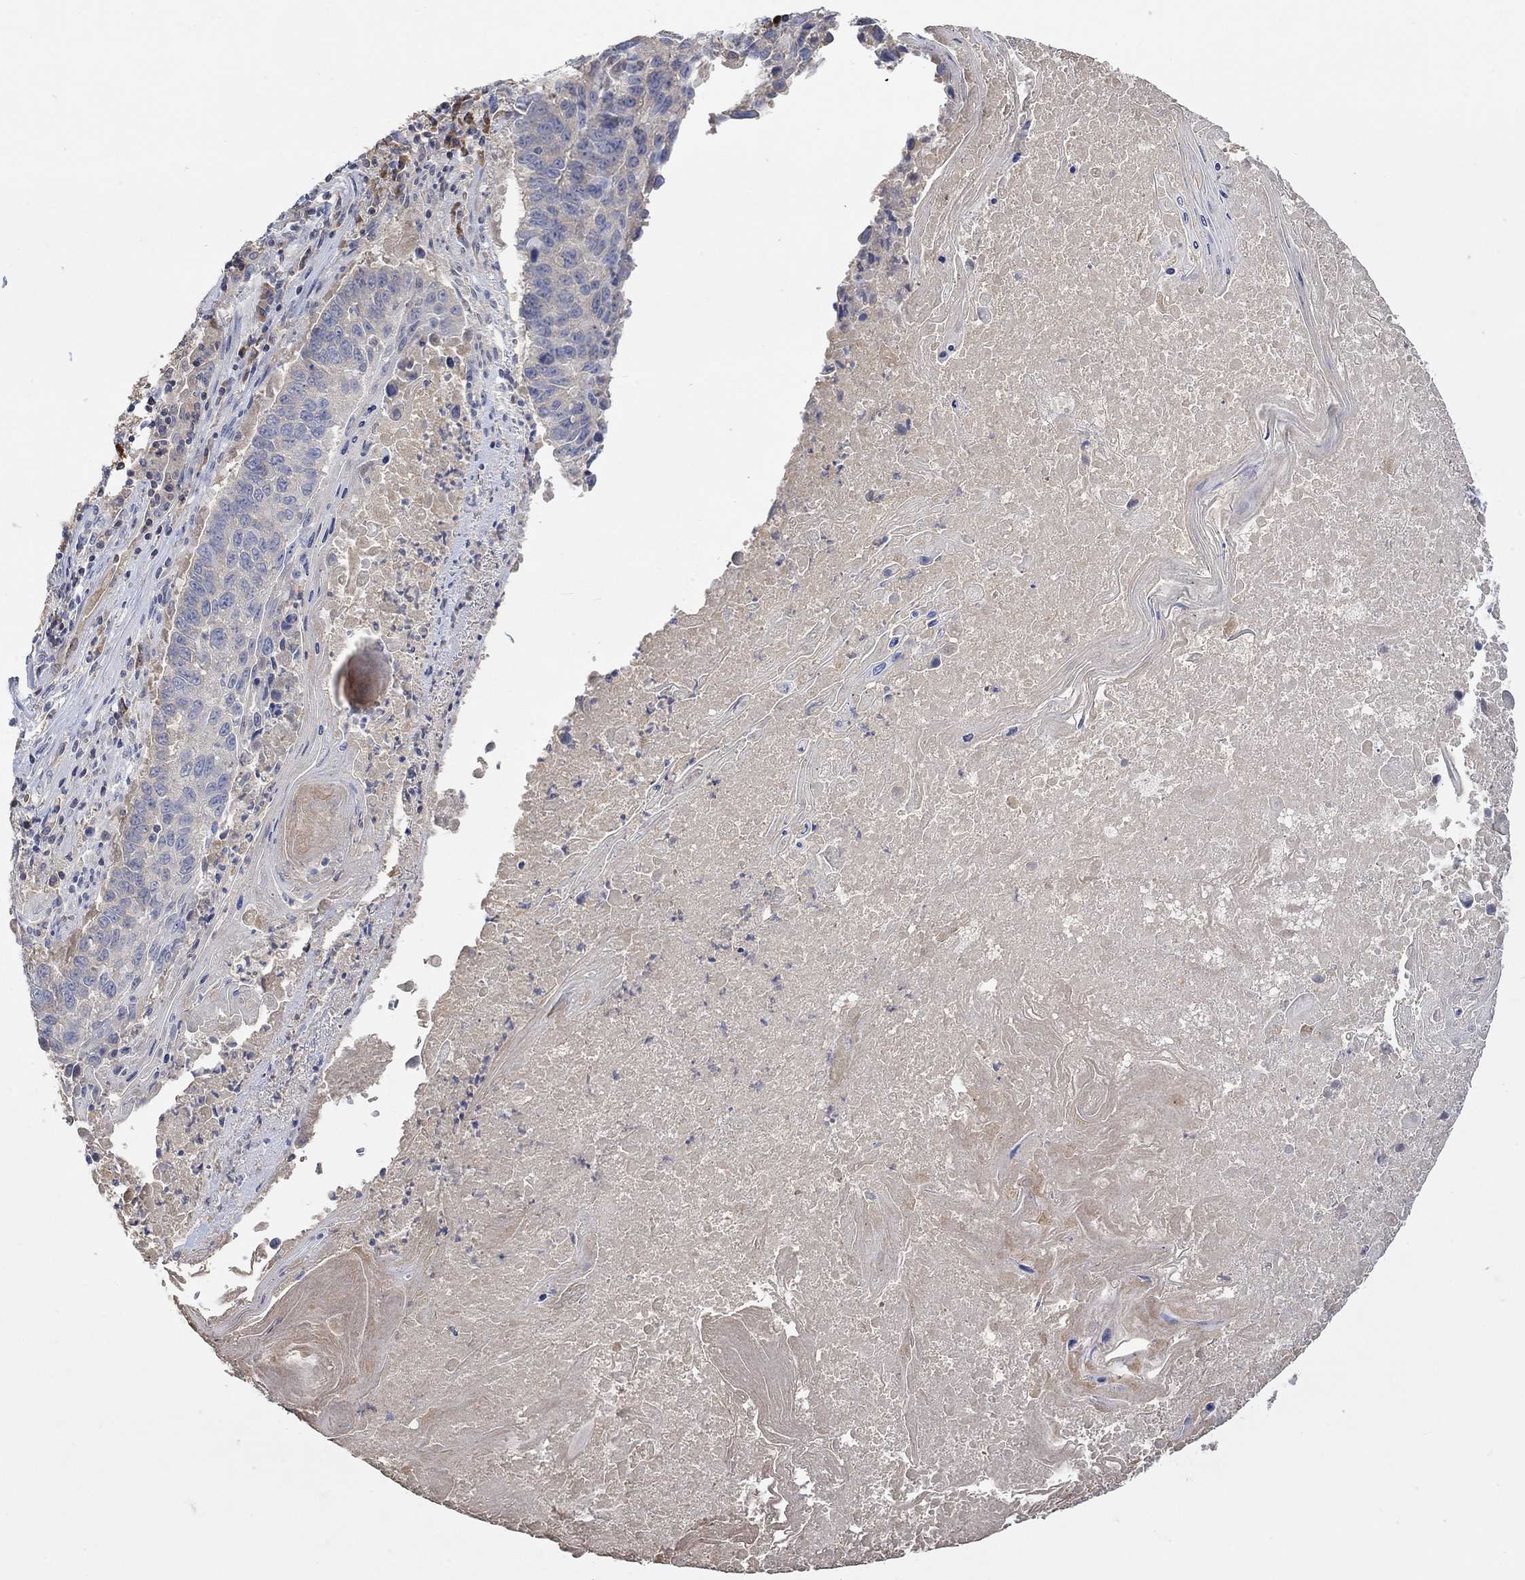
{"staining": {"intensity": "negative", "quantity": "none", "location": "none"}, "tissue": "lung cancer", "cell_type": "Tumor cells", "image_type": "cancer", "snomed": [{"axis": "morphology", "description": "Squamous cell carcinoma, NOS"}, {"axis": "topography", "description": "Lung"}], "caption": "Tumor cells are negative for protein expression in human lung cancer (squamous cell carcinoma).", "gene": "MSTN", "patient": {"sex": "male", "age": 73}}